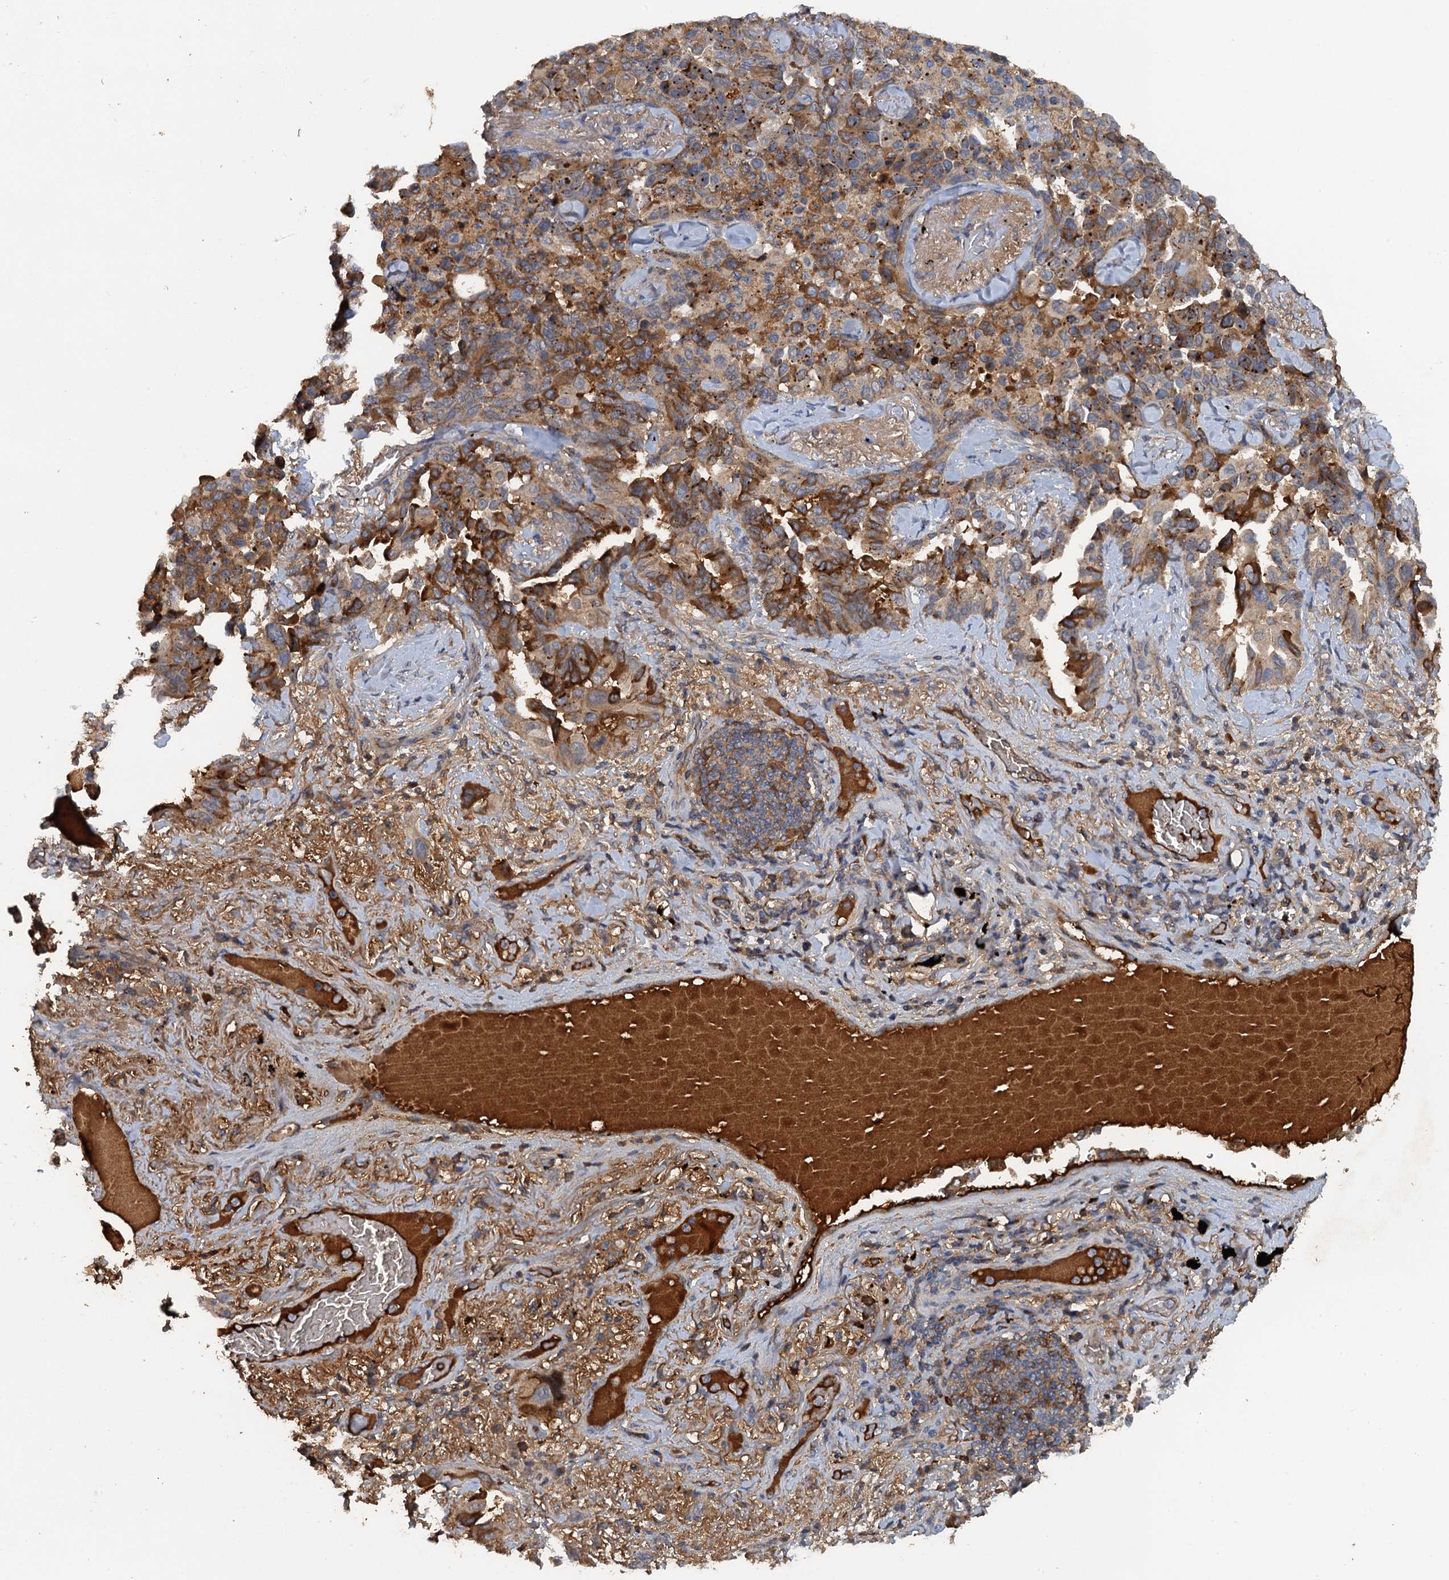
{"staining": {"intensity": "moderate", "quantity": ">75%", "location": "cytoplasmic/membranous"}, "tissue": "lung cancer", "cell_type": "Tumor cells", "image_type": "cancer", "snomed": [{"axis": "morphology", "description": "Adenocarcinoma, NOS"}, {"axis": "topography", "description": "Lung"}], "caption": "High-magnification brightfield microscopy of adenocarcinoma (lung) stained with DAB (3,3'-diaminobenzidine) (brown) and counterstained with hematoxylin (blue). tumor cells exhibit moderate cytoplasmic/membranous expression is appreciated in about>75% of cells.", "gene": "HAPLN3", "patient": {"sex": "female", "age": 67}}